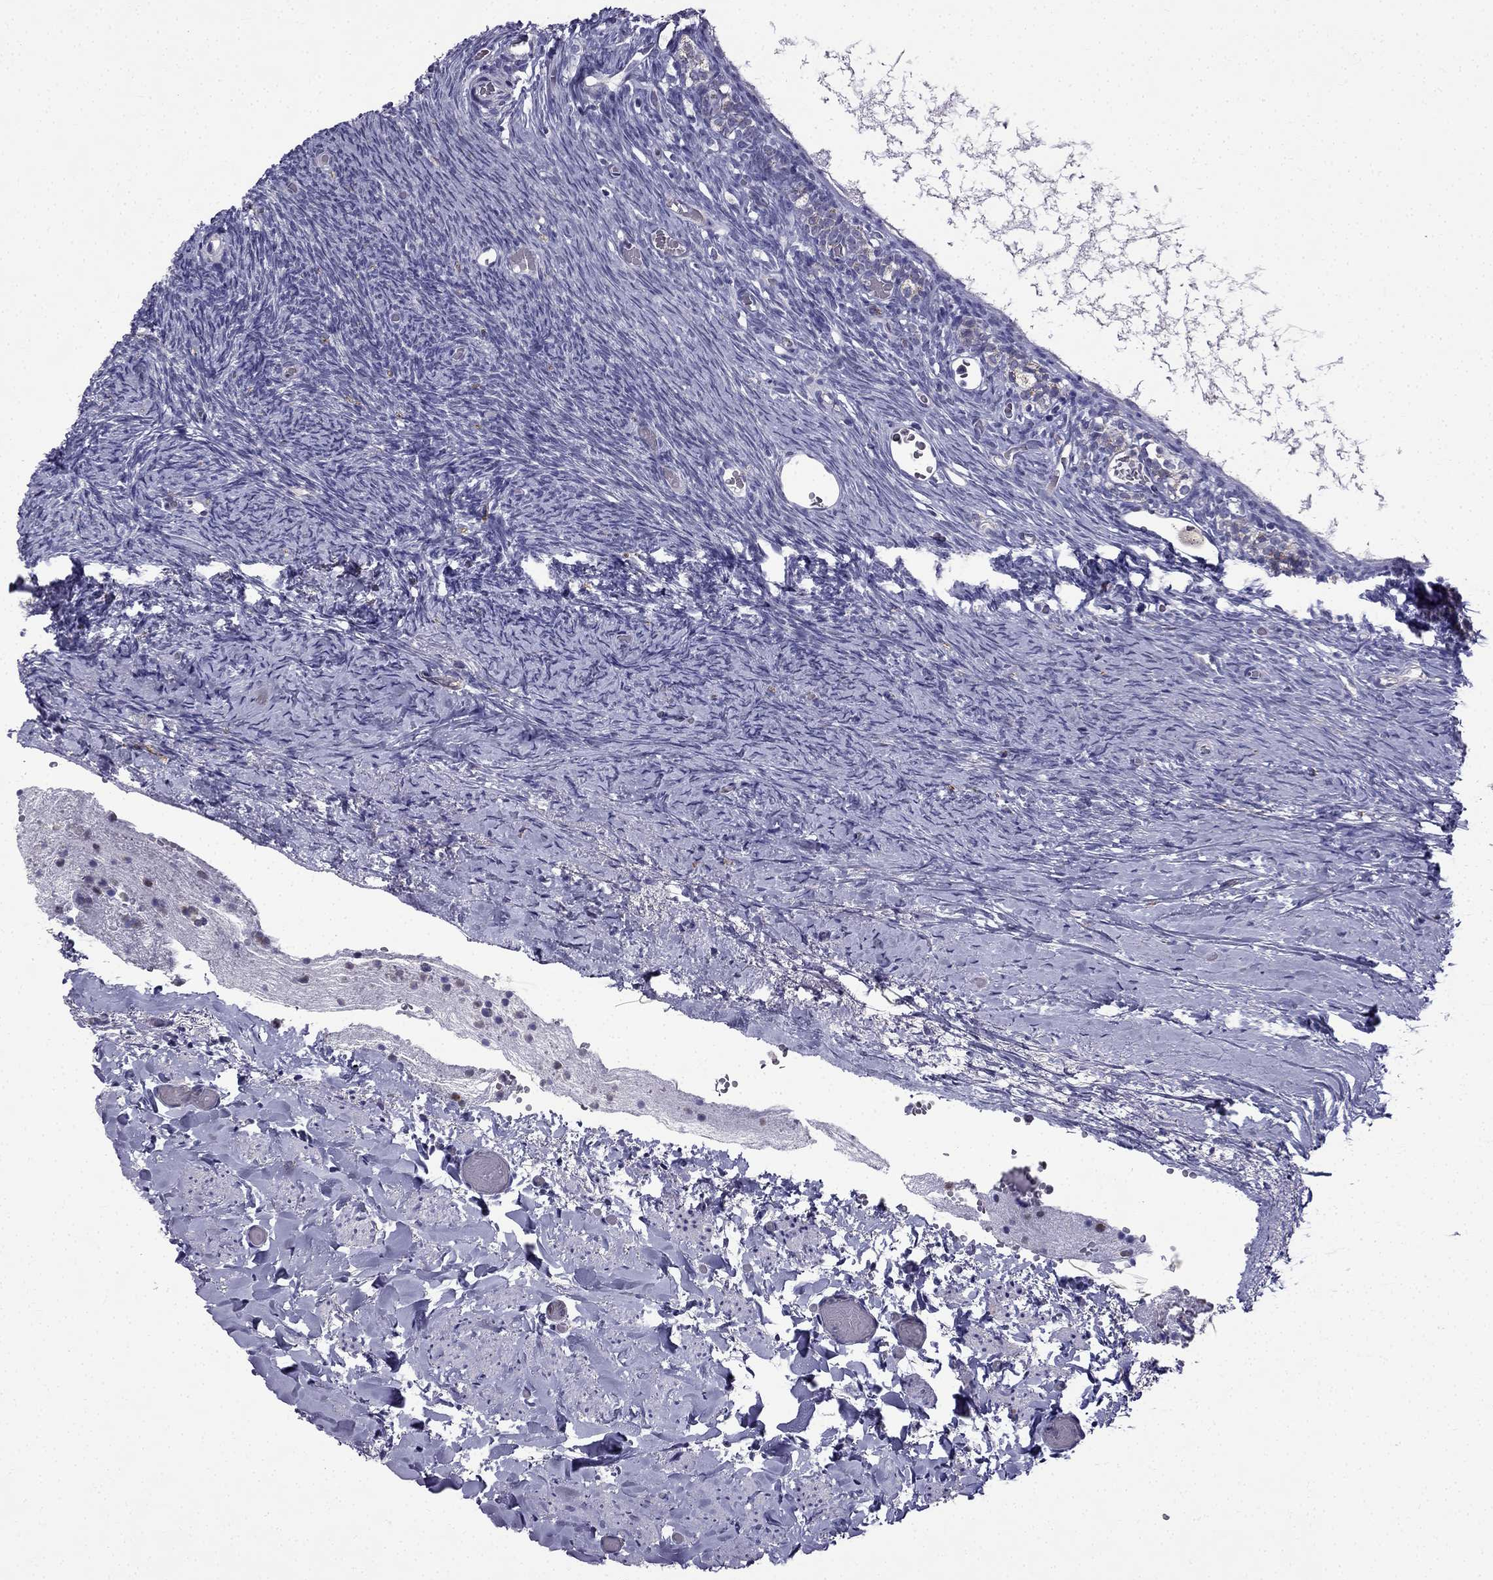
{"staining": {"intensity": "moderate", "quantity": ">75%", "location": "cytoplasmic/membranous"}, "tissue": "ovary", "cell_type": "Follicle cells", "image_type": "normal", "snomed": [{"axis": "morphology", "description": "Normal tissue, NOS"}, {"axis": "topography", "description": "Ovary"}], "caption": "IHC of benign ovary shows medium levels of moderate cytoplasmic/membranous positivity in approximately >75% of follicle cells.", "gene": "SLC6A2", "patient": {"sex": "female", "age": 39}}